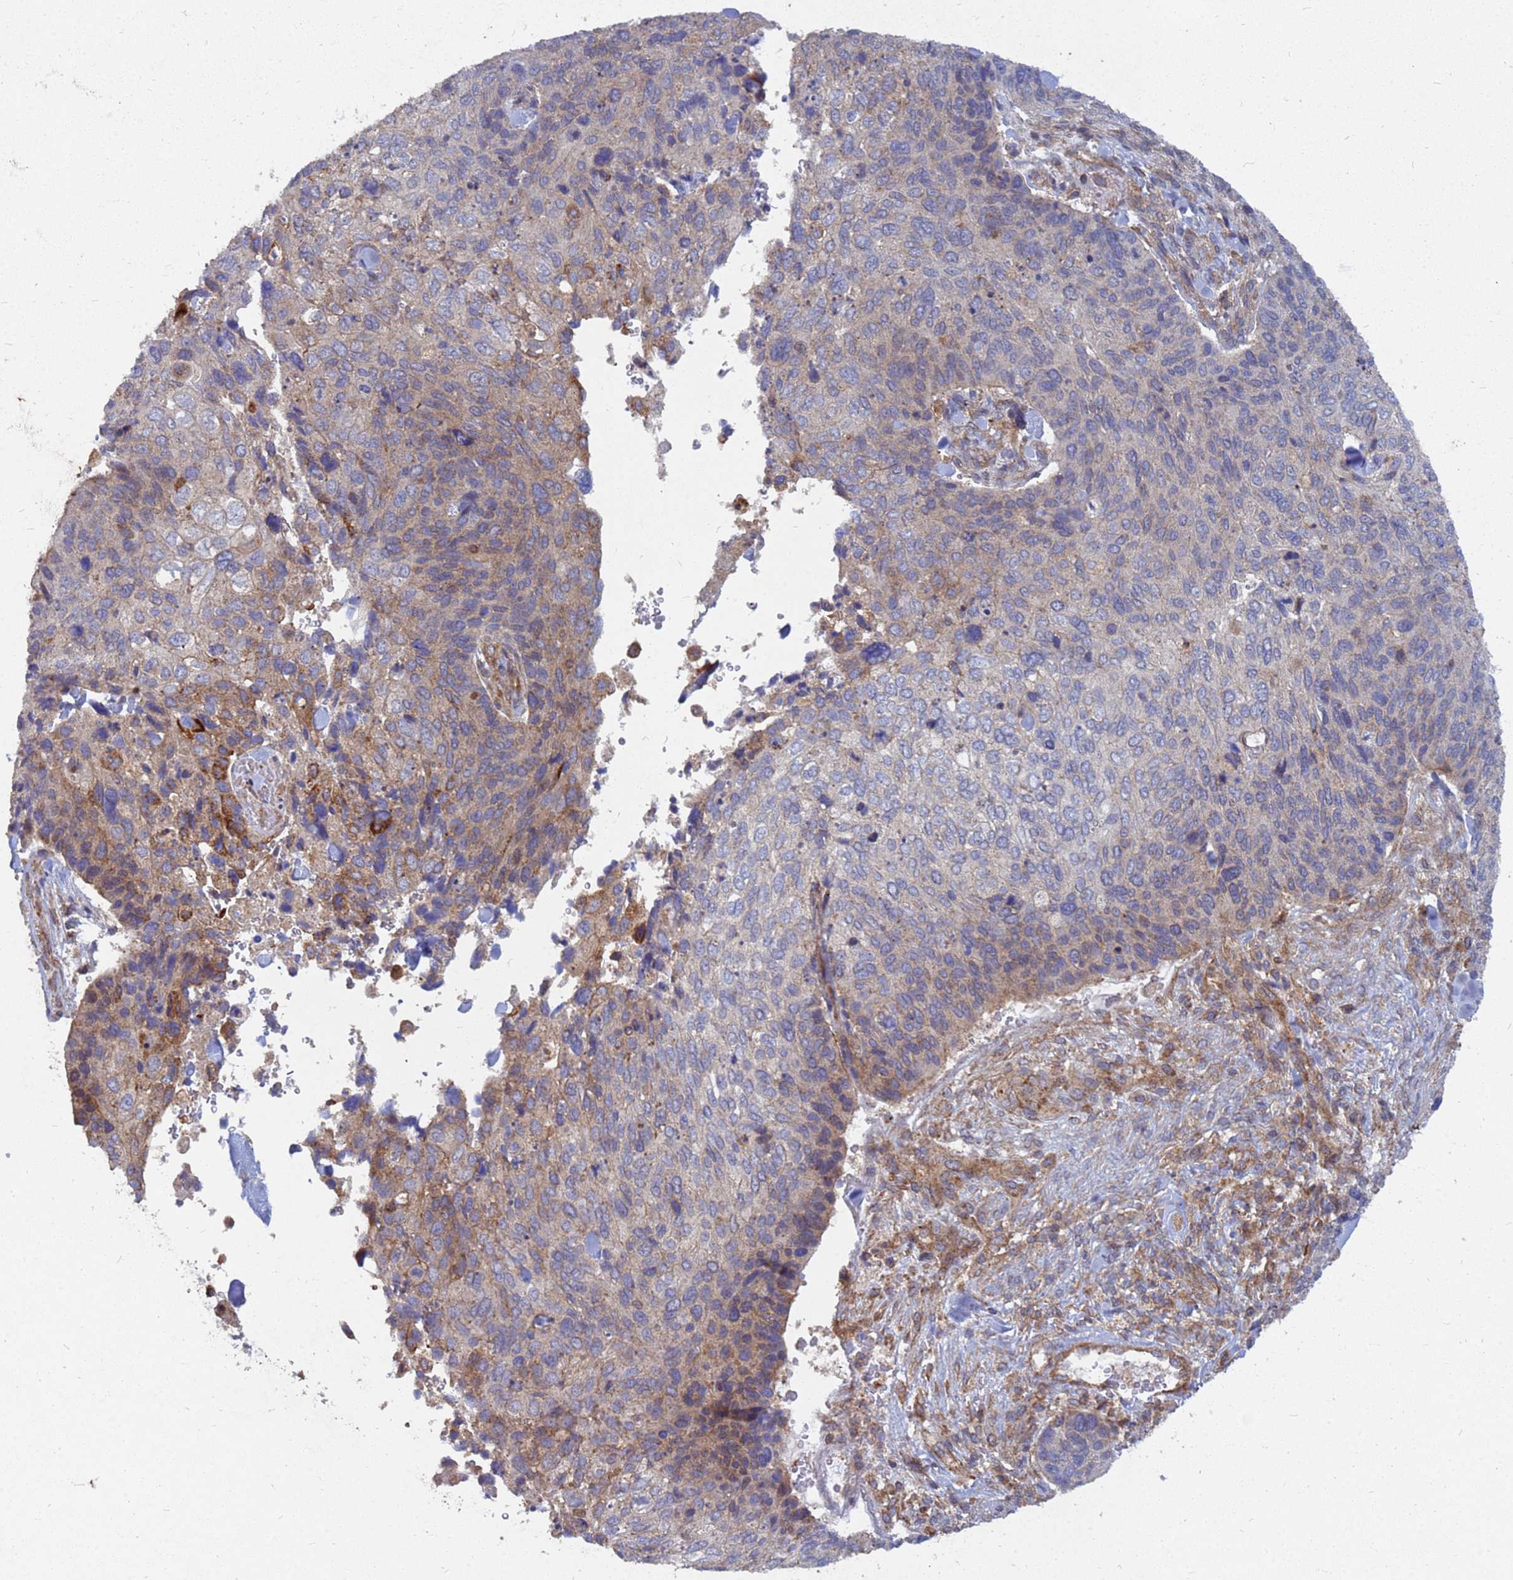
{"staining": {"intensity": "strong", "quantity": "<25%", "location": "cytoplasmic/membranous"}, "tissue": "skin cancer", "cell_type": "Tumor cells", "image_type": "cancer", "snomed": [{"axis": "morphology", "description": "Basal cell carcinoma"}, {"axis": "topography", "description": "Skin"}], "caption": "An image showing strong cytoplasmic/membranous expression in about <25% of tumor cells in skin cancer (basal cell carcinoma), as visualized by brown immunohistochemical staining.", "gene": "CDC34", "patient": {"sex": "female", "age": 74}}